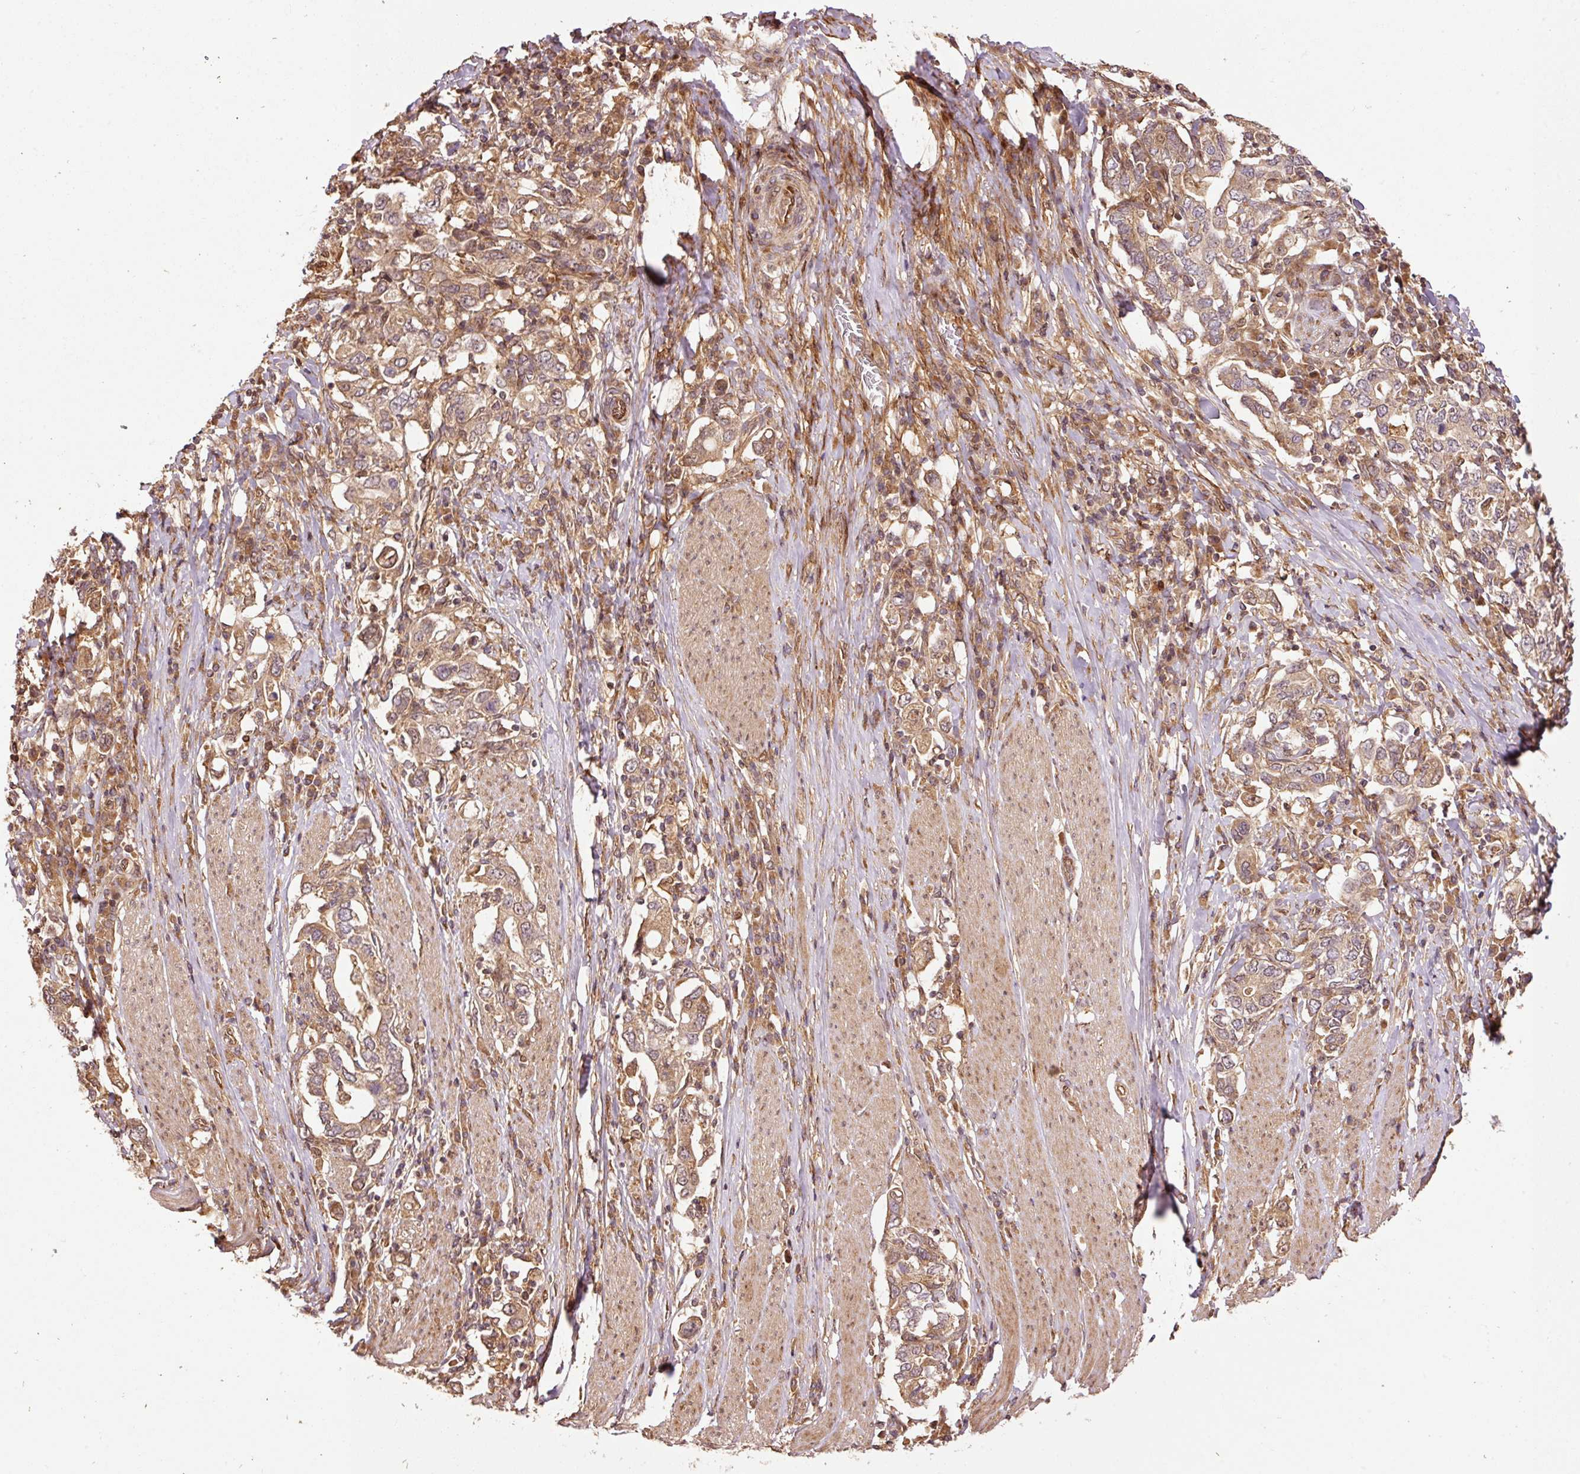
{"staining": {"intensity": "moderate", "quantity": ">75%", "location": "cytoplasmic/membranous,nuclear"}, "tissue": "stomach cancer", "cell_type": "Tumor cells", "image_type": "cancer", "snomed": [{"axis": "morphology", "description": "Adenocarcinoma, NOS"}, {"axis": "topography", "description": "Stomach, upper"}, {"axis": "topography", "description": "Stomach"}], "caption": "Moderate cytoplasmic/membranous and nuclear positivity is present in about >75% of tumor cells in stomach cancer (adenocarcinoma).", "gene": "OXER1", "patient": {"sex": "male", "age": 62}}